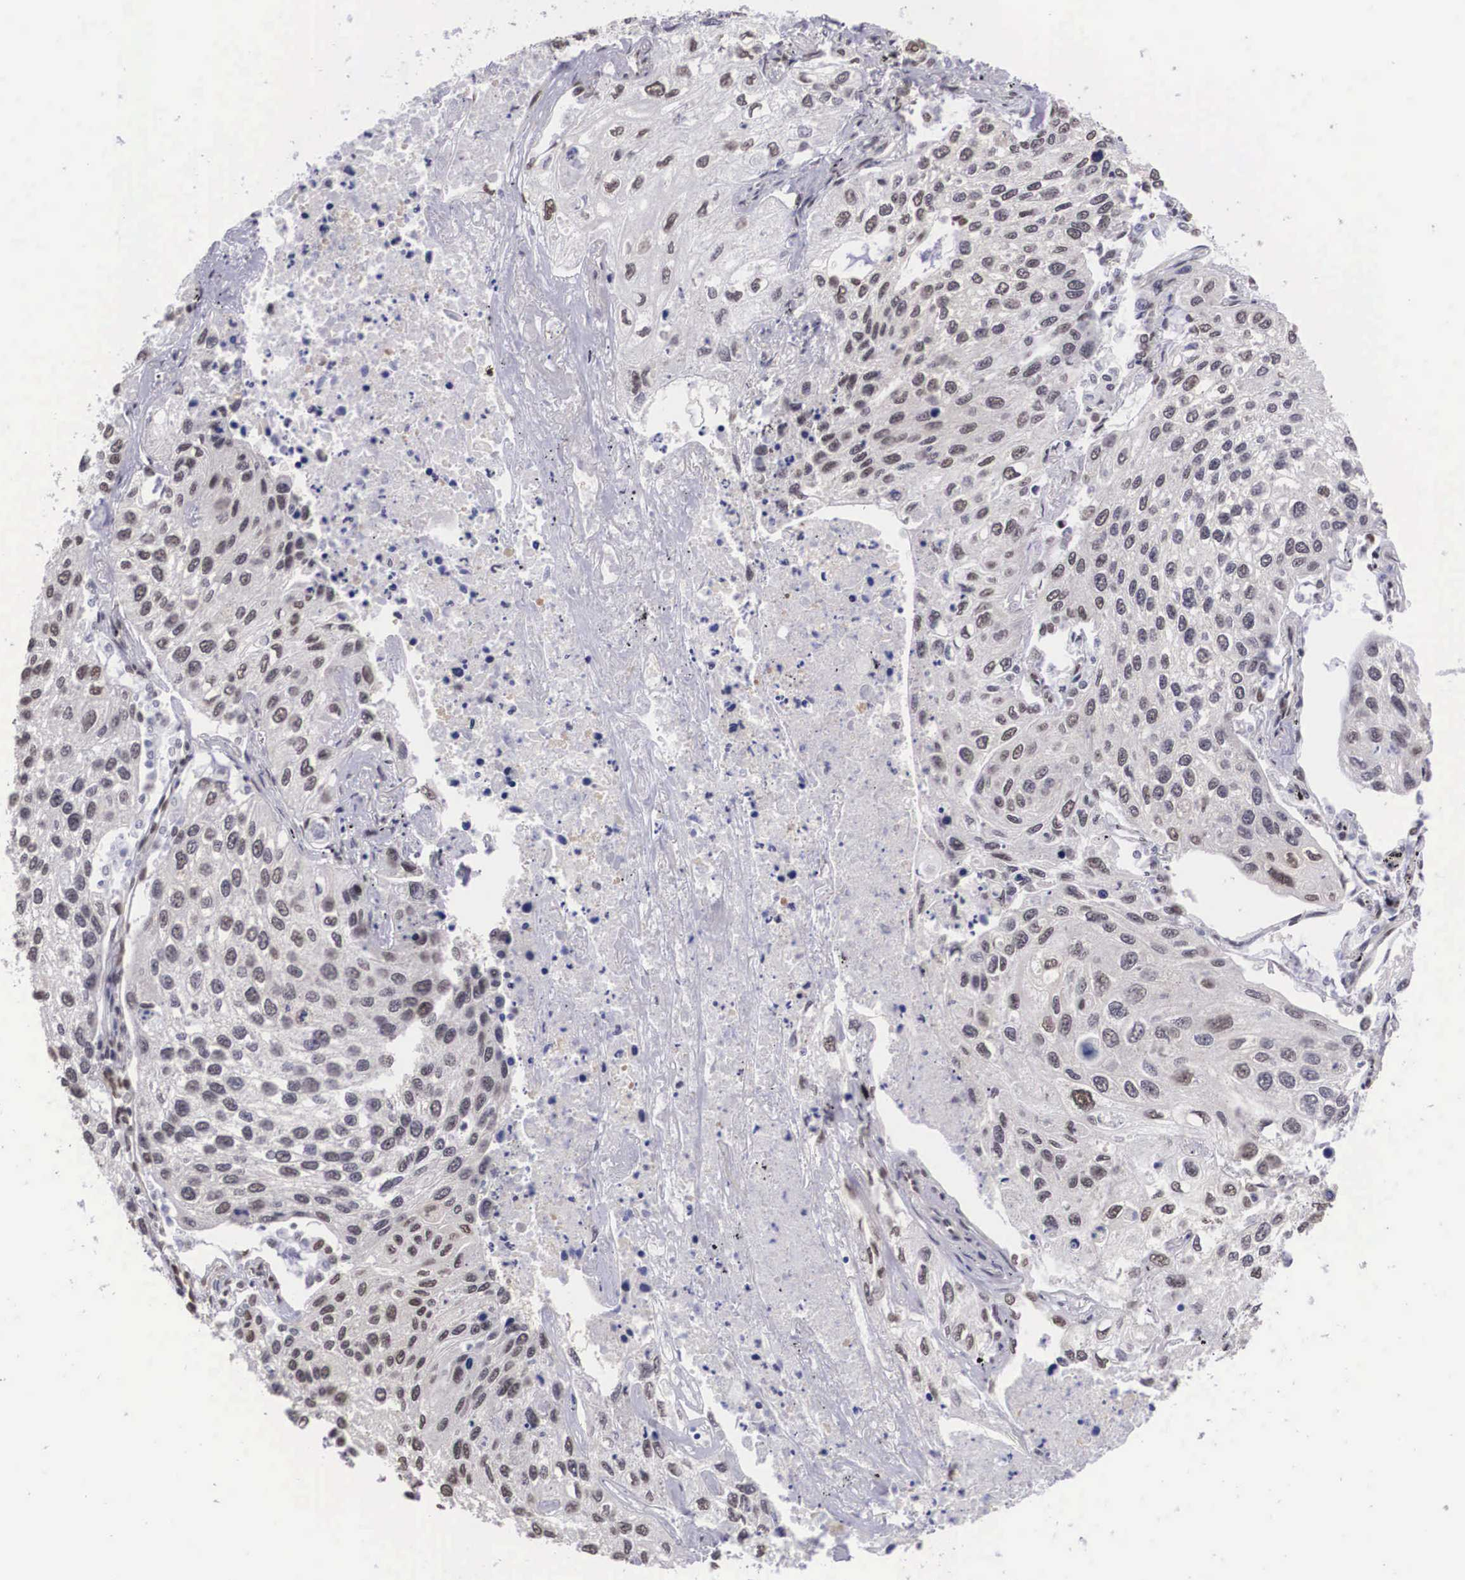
{"staining": {"intensity": "weak", "quantity": "<25%", "location": "nuclear"}, "tissue": "lung cancer", "cell_type": "Tumor cells", "image_type": "cancer", "snomed": [{"axis": "morphology", "description": "Squamous cell carcinoma, NOS"}, {"axis": "topography", "description": "Lung"}], "caption": "Human squamous cell carcinoma (lung) stained for a protein using immunohistochemistry demonstrates no expression in tumor cells.", "gene": "OTX2", "patient": {"sex": "male", "age": 75}}